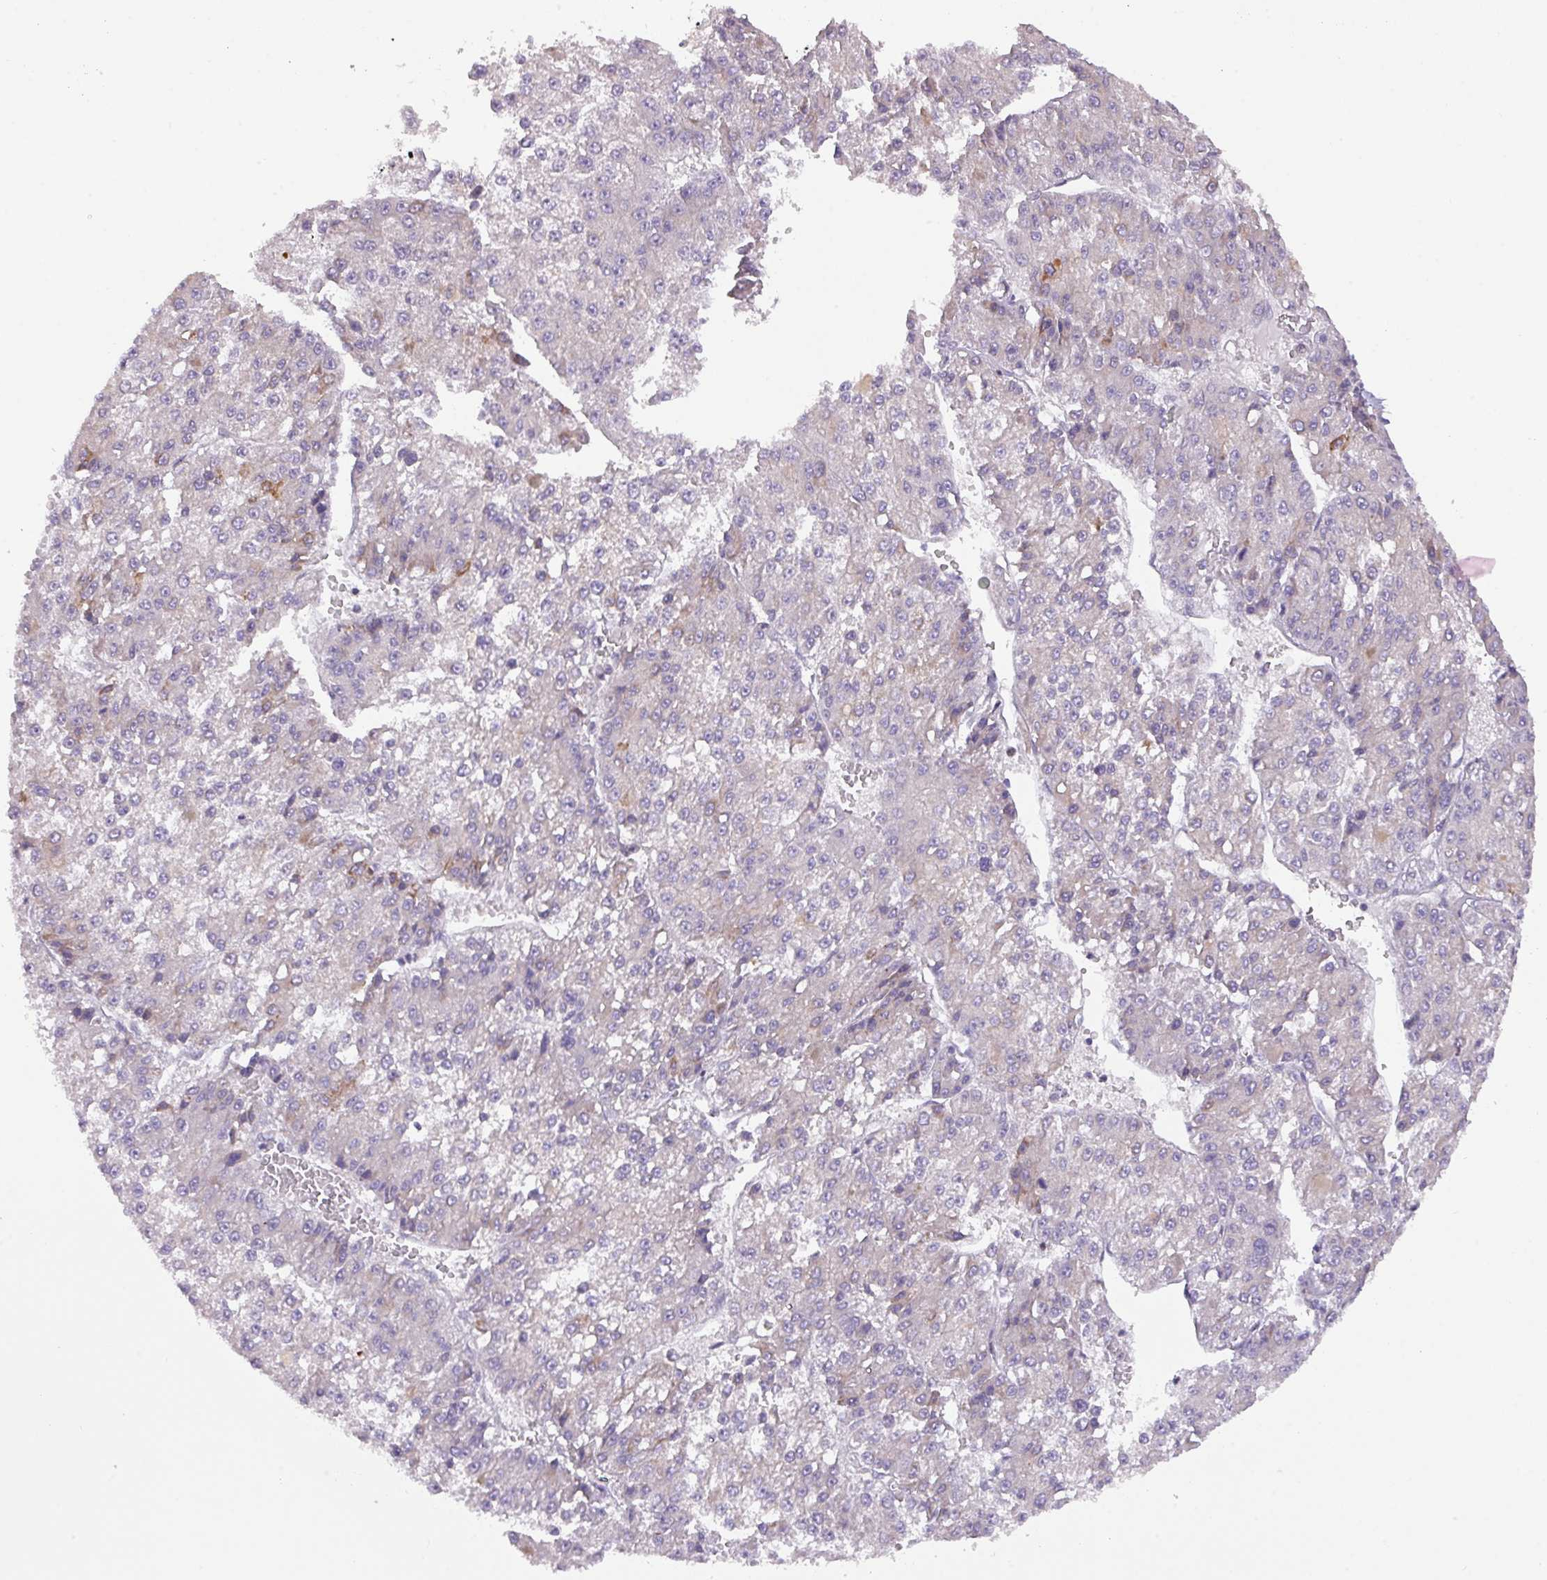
{"staining": {"intensity": "negative", "quantity": "none", "location": "none"}, "tissue": "liver cancer", "cell_type": "Tumor cells", "image_type": "cancer", "snomed": [{"axis": "morphology", "description": "Carcinoma, Hepatocellular, NOS"}, {"axis": "topography", "description": "Liver"}], "caption": "Immunohistochemistry of hepatocellular carcinoma (liver) demonstrates no positivity in tumor cells.", "gene": "ZNF394", "patient": {"sex": "female", "age": 73}}